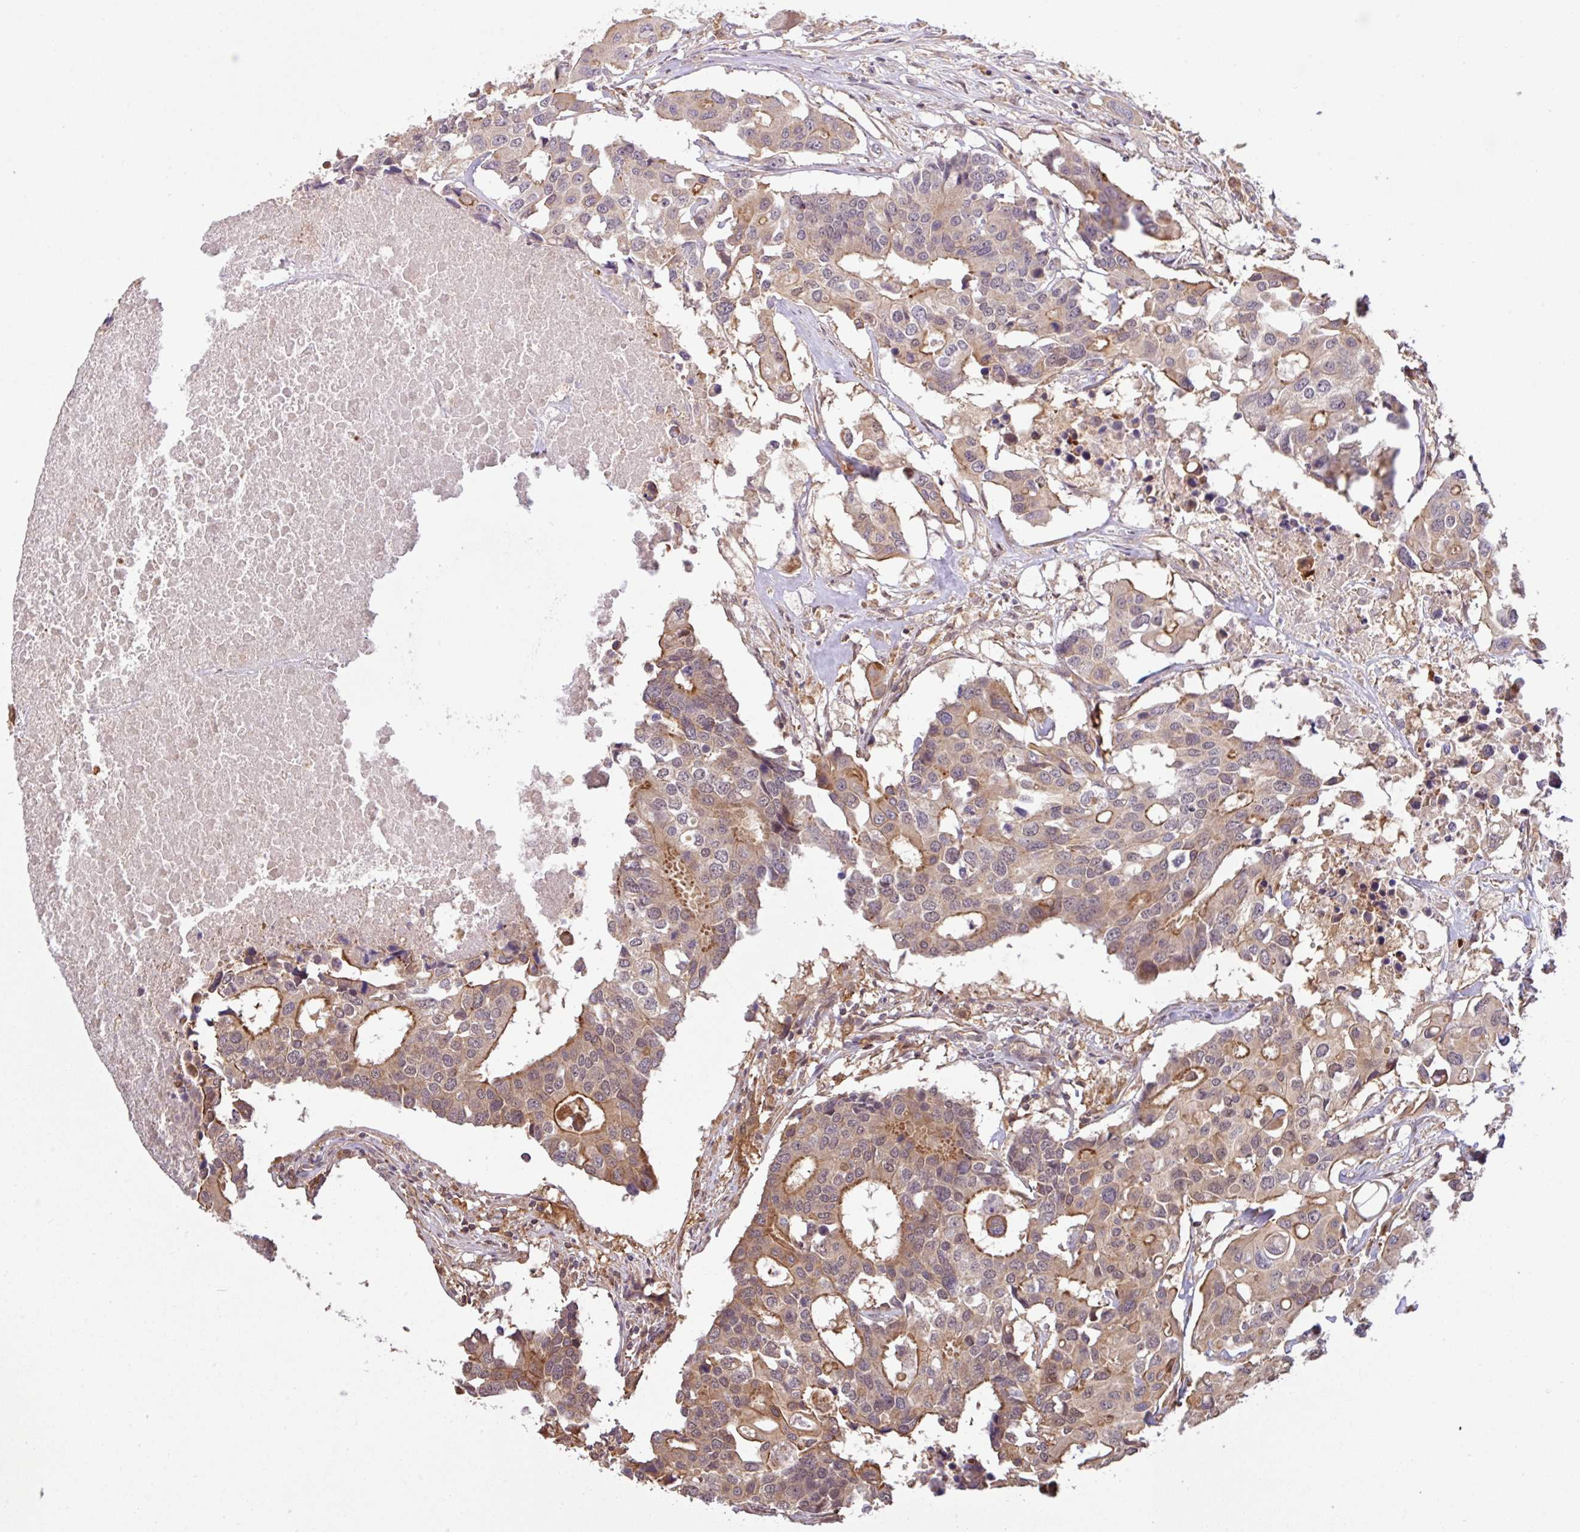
{"staining": {"intensity": "moderate", "quantity": "25%-75%", "location": "cytoplasmic/membranous,nuclear"}, "tissue": "colorectal cancer", "cell_type": "Tumor cells", "image_type": "cancer", "snomed": [{"axis": "morphology", "description": "Adenocarcinoma, NOS"}, {"axis": "topography", "description": "Colon"}], "caption": "Colorectal cancer (adenocarcinoma) stained with DAB IHC exhibits medium levels of moderate cytoplasmic/membranous and nuclear expression in approximately 25%-75% of tumor cells. (Brightfield microscopy of DAB IHC at high magnification).", "gene": "ARPIN", "patient": {"sex": "male", "age": 77}}